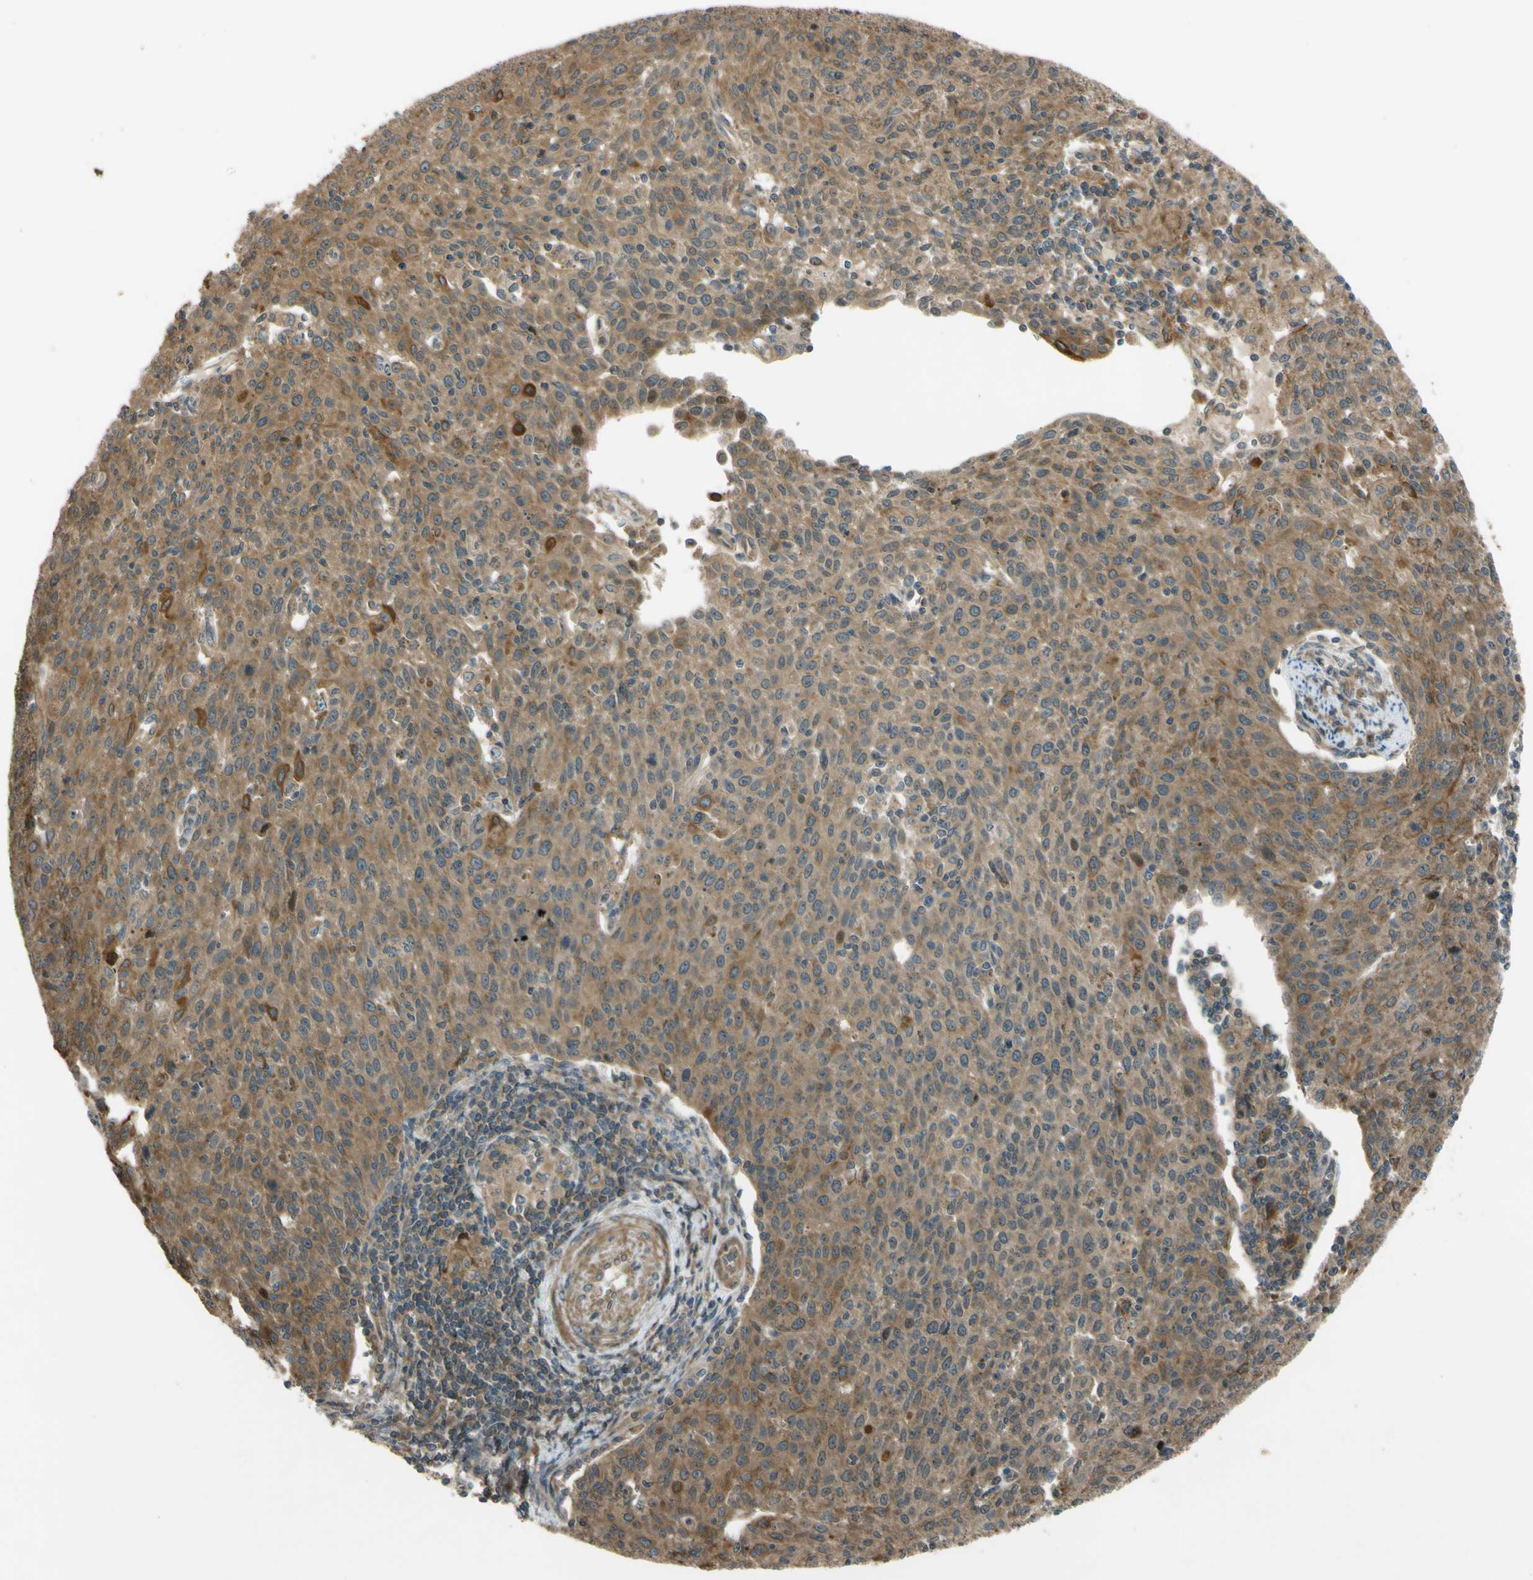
{"staining": {"intensity": "moderate", "quantity": ">75%", "location": "cytoplasmic/membranous"}, "tissue": "cervical cancer", "cell_type": "Tumor cells", "image_type": "cancer", "snomed": [{"axis": "morphology", "description": "Squamous cell carcinoma, NOS"}, {"axis": "topography", "description": "Cervix"}], "caption": "Tumor cells display medium levels of moderate cytoplasmic/membranous expression in approximately >75% of cells in cervical squamous cell carcinoma.", "gene": "FLII", "patient": {"sex": "female", "age": 38}}